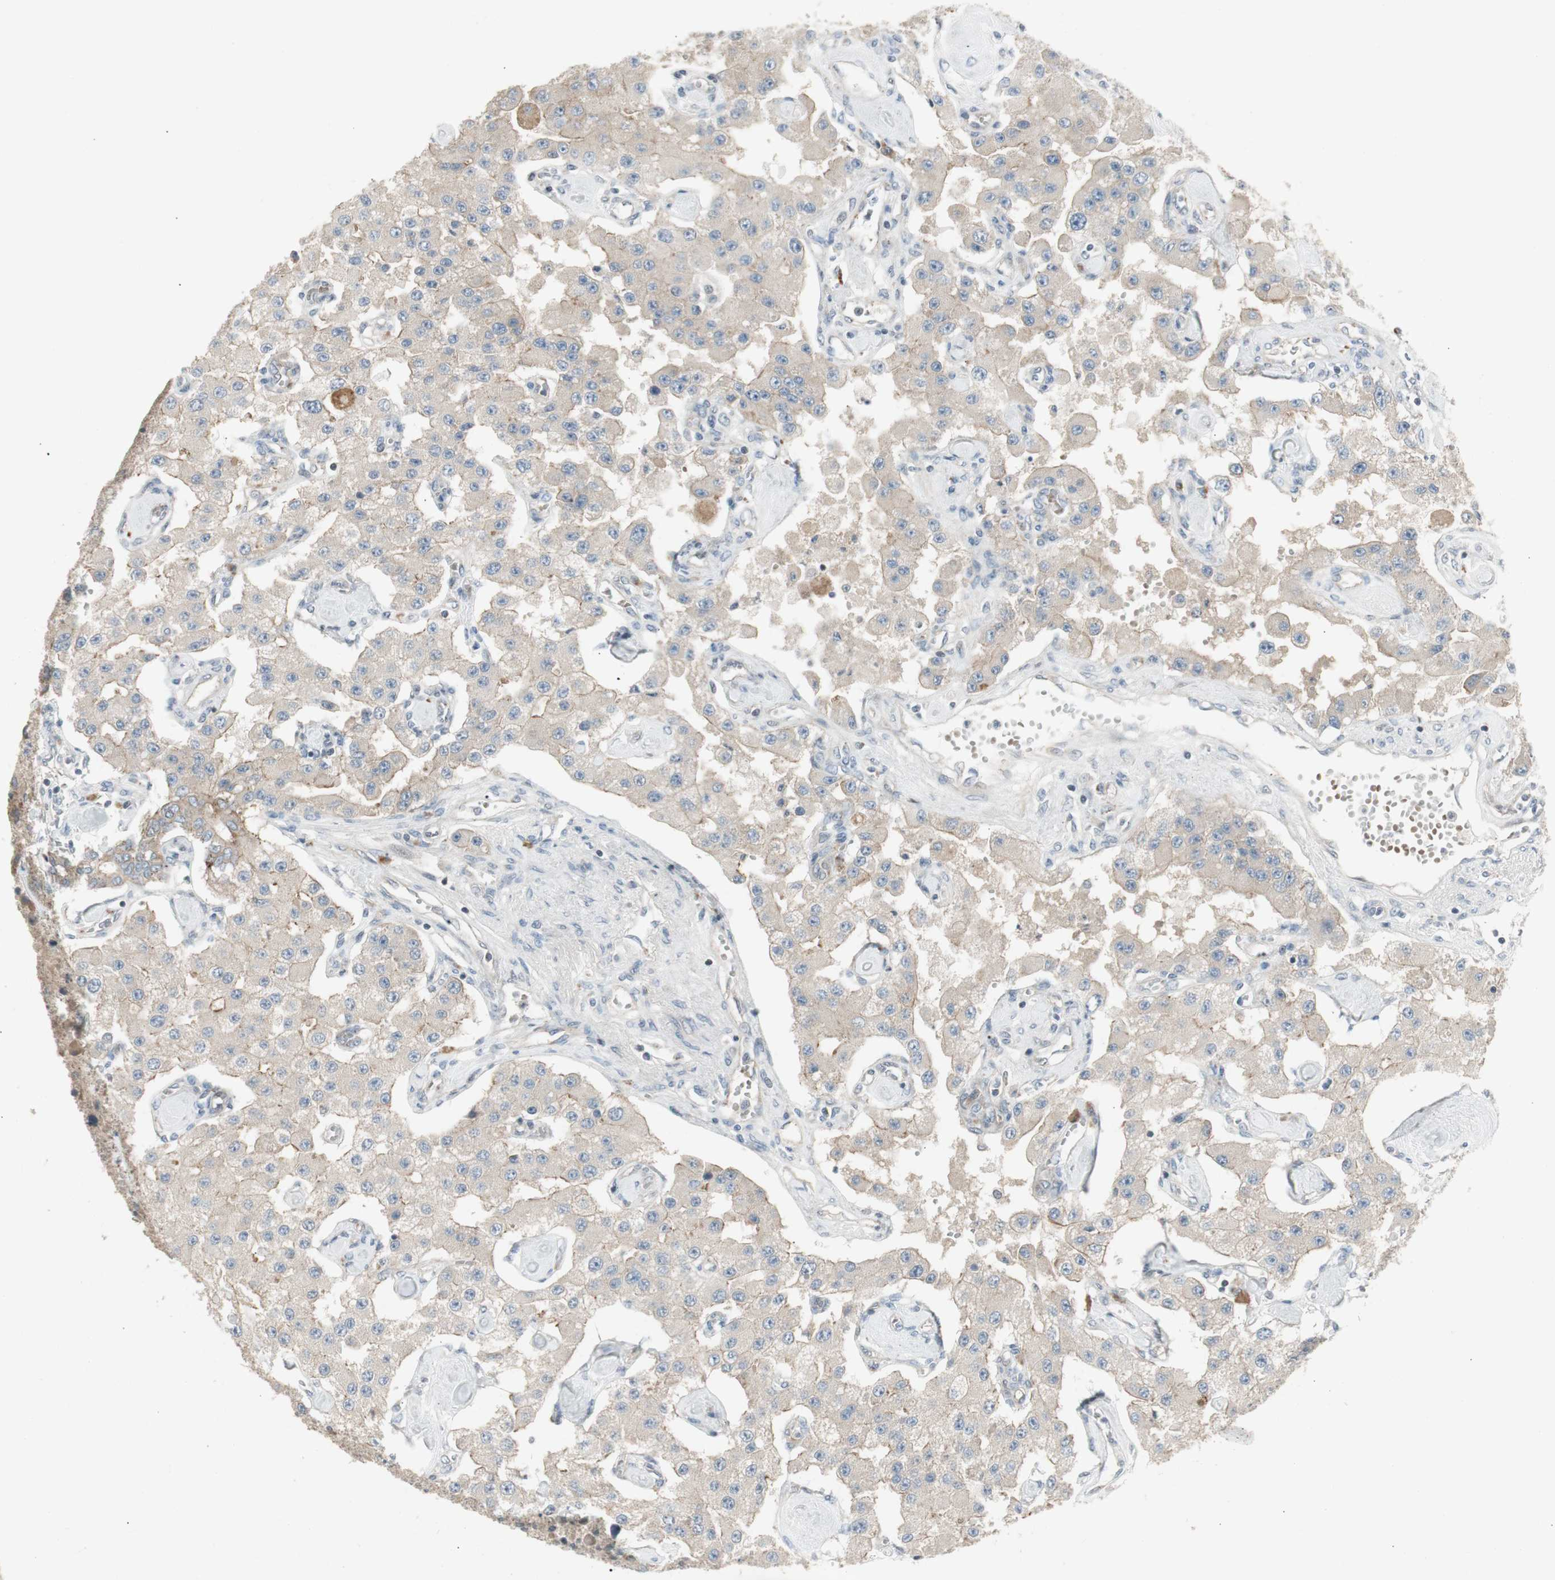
{"staining": {"intensity": "weak", "quantity": ">75%", "location": "cytoplasmic/membranous"}, "tissue": "carcinoid", "cell_type": "Tumor cells", "image_type": "cancer", "snomed": [{"axis": "morphology", "description": "Carcinoid, malignant, NOS"}, {"axis": "topography", "description": "Pancreas"}], "caption": "Carcinoid stained with DAB (3,3'-diaminobenzidine) IHC reveals low levels of weak cytoplasmic/membranous staining in approximately >75% of tumor cells. The staining was performed using DAB to visualize the protein expression in brown, while the nuclei were stained in blue with hematoxylin (Magnification: 20x).", "gene": "PANK2", "patient": {"sex": "male", "age": 41}}